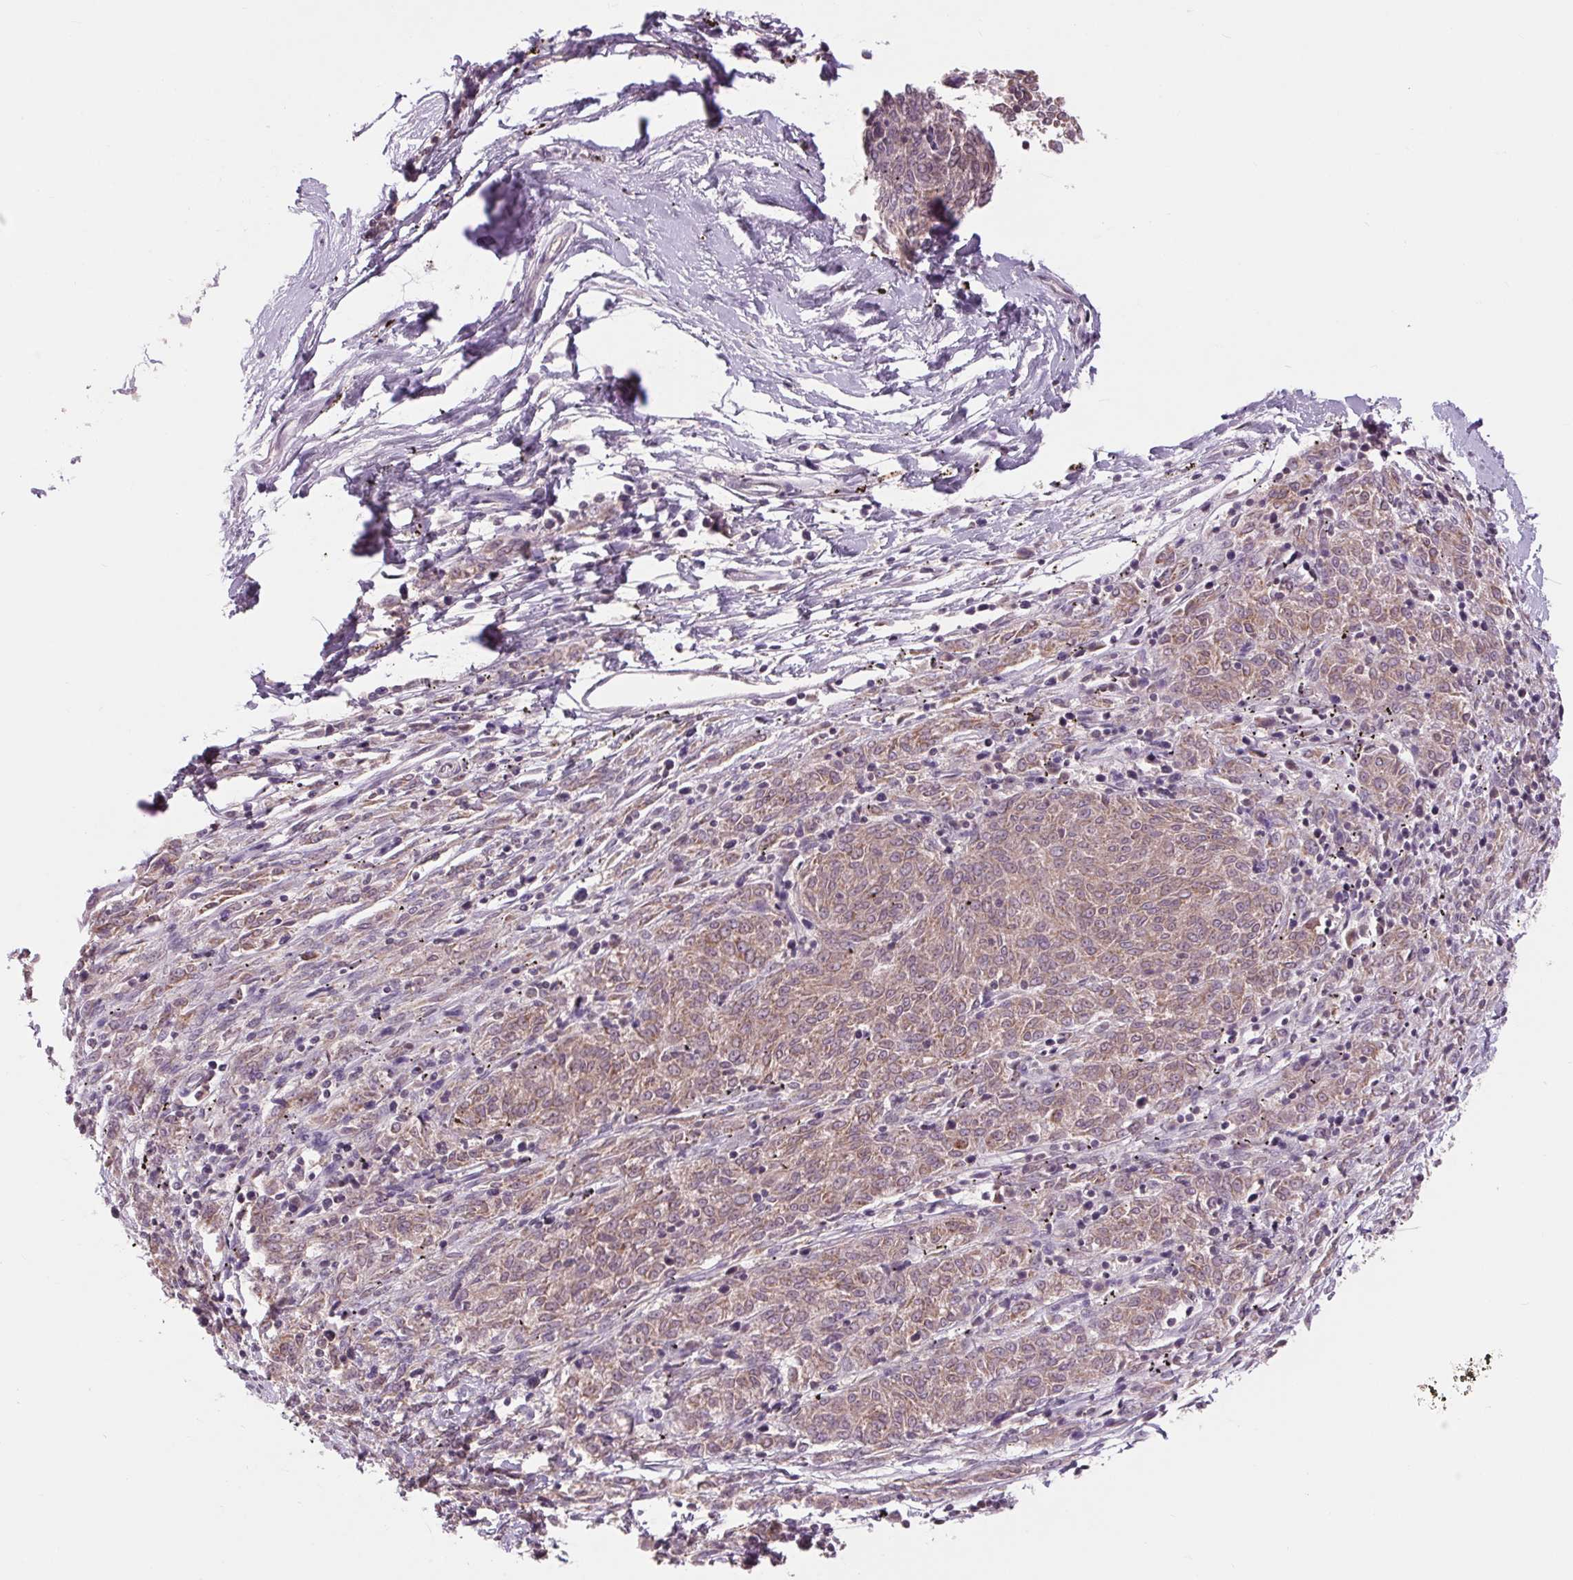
{"staining": {"intensity": "weak", "quantity": "25%-75%", "location": "cytoplasmic/membranous"}, "tissue": "melanoma", "cell_type": "Tumor cells", "image_type": "cancer", "snomed": [{"axis": "morphology", "description": "Malignant melanoma, NOS"}, {"axis": "topography", "description": "Skin"}], "caption": "Malignant melanoma tissue displays weak cytoplasmic/membranous positivity in about 25%-75% of tumor cells, visualized by immunohistochemistry. The protein of interest is stained brown, and the nuclei are stained in blue (DAB (3,3'-diaminobenzidine) IHC with brightfield microscopy, high magnification).", "gene": "COX6A1", "patient": {"sex": "female", "age": 72}}